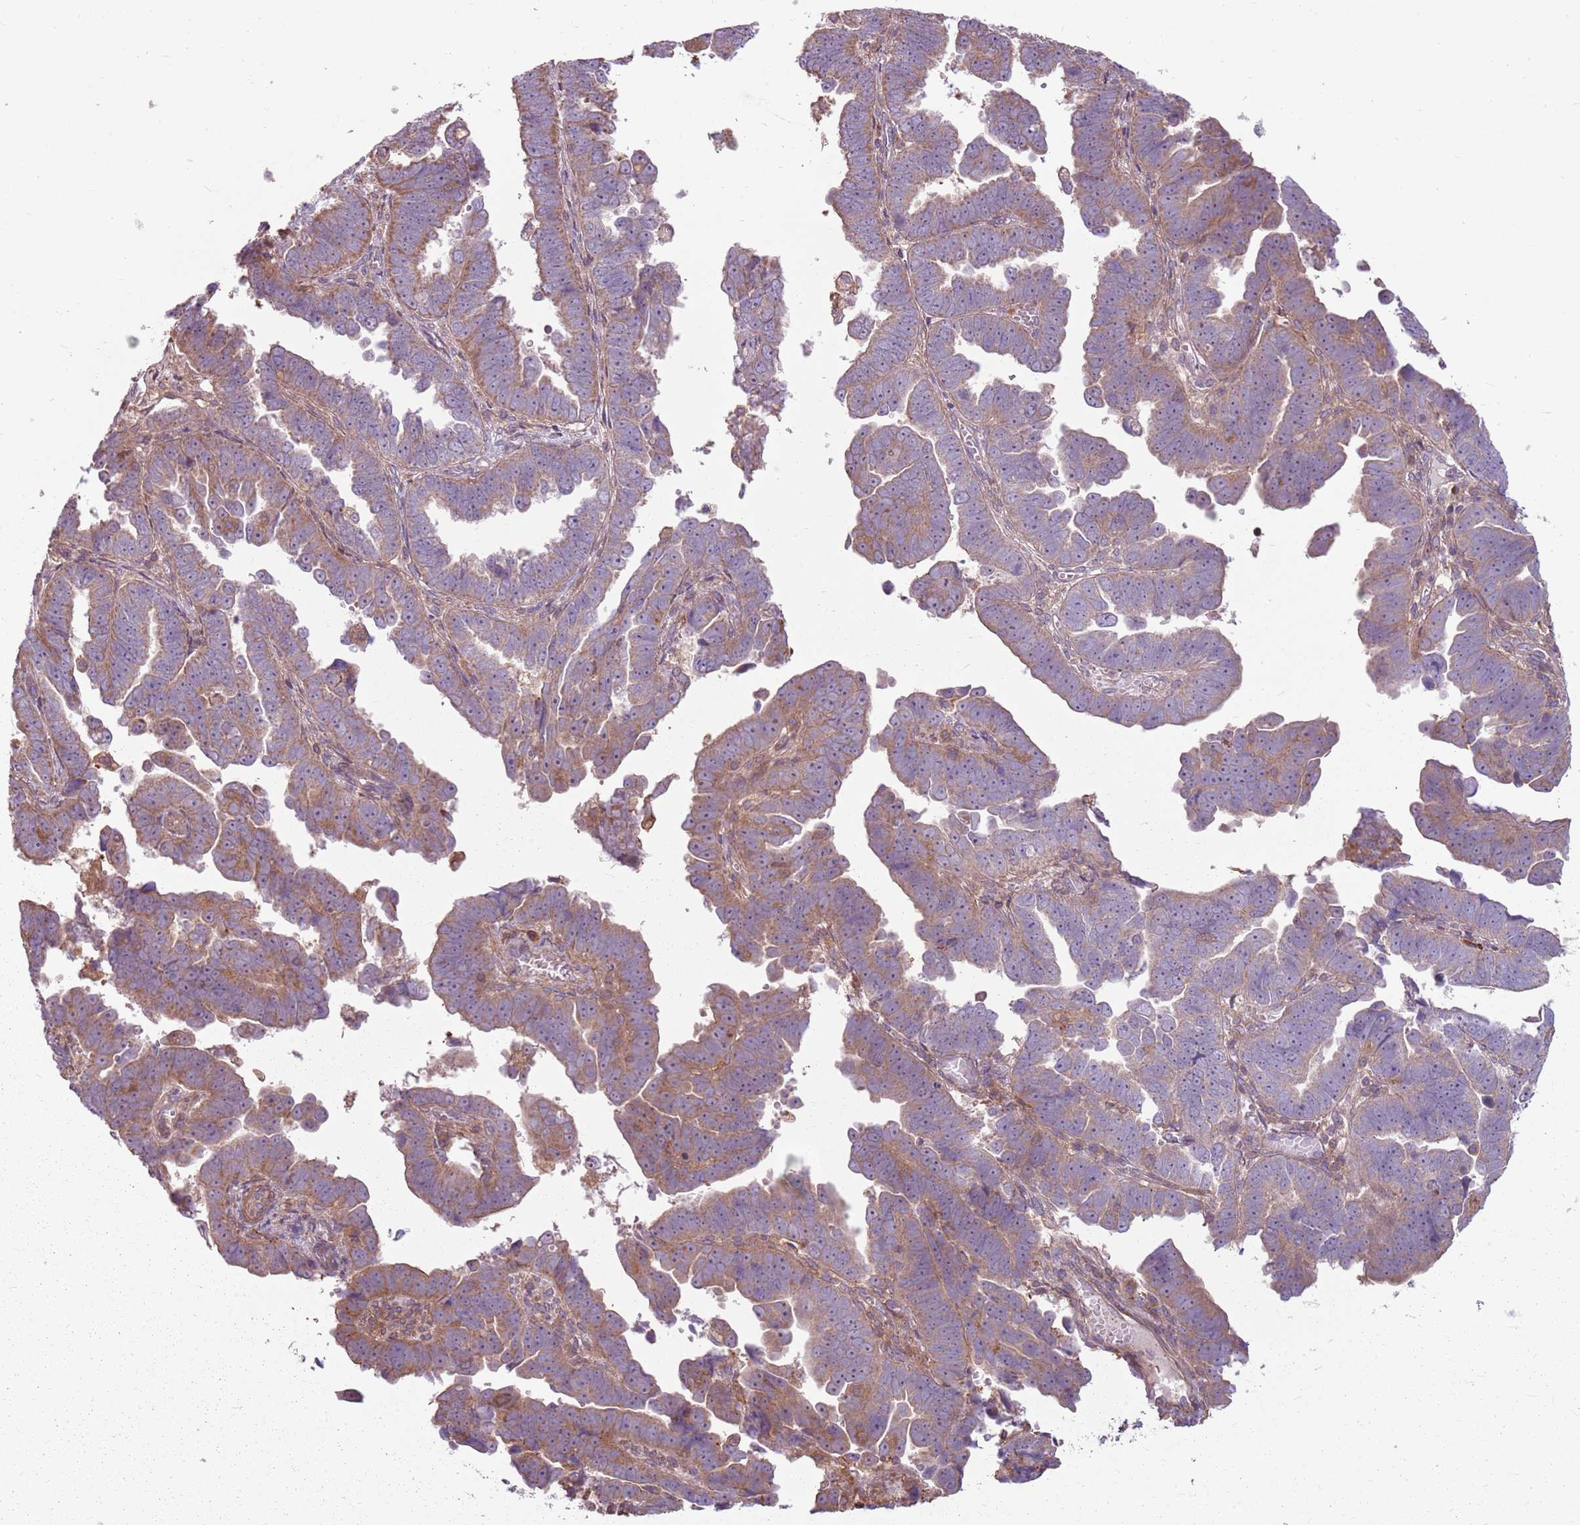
{"staining": {"intensity": "moderate", "quantity": ">75%", "location": "cytoplasmic/membranous"}, "tissue": "endometrial cancer", "cell_type": "Tumor cells", "image_type": "cancer", "snomed": [{"axis": "morphology", "description": "Adenocarcinoma, NOS"}, {"axis": "topography", "description": "Endometrium"}], "caption": "An immunohistochemistry (IHC) micrograph of tumor tissue is shown. Protein staining in brown shows moderate cytoplasmic/membranous positivity in endometrial adenocarcinoma within tumor cells.", "gene": "RPL21", "patient": {"sex": "female", "age": 75}}